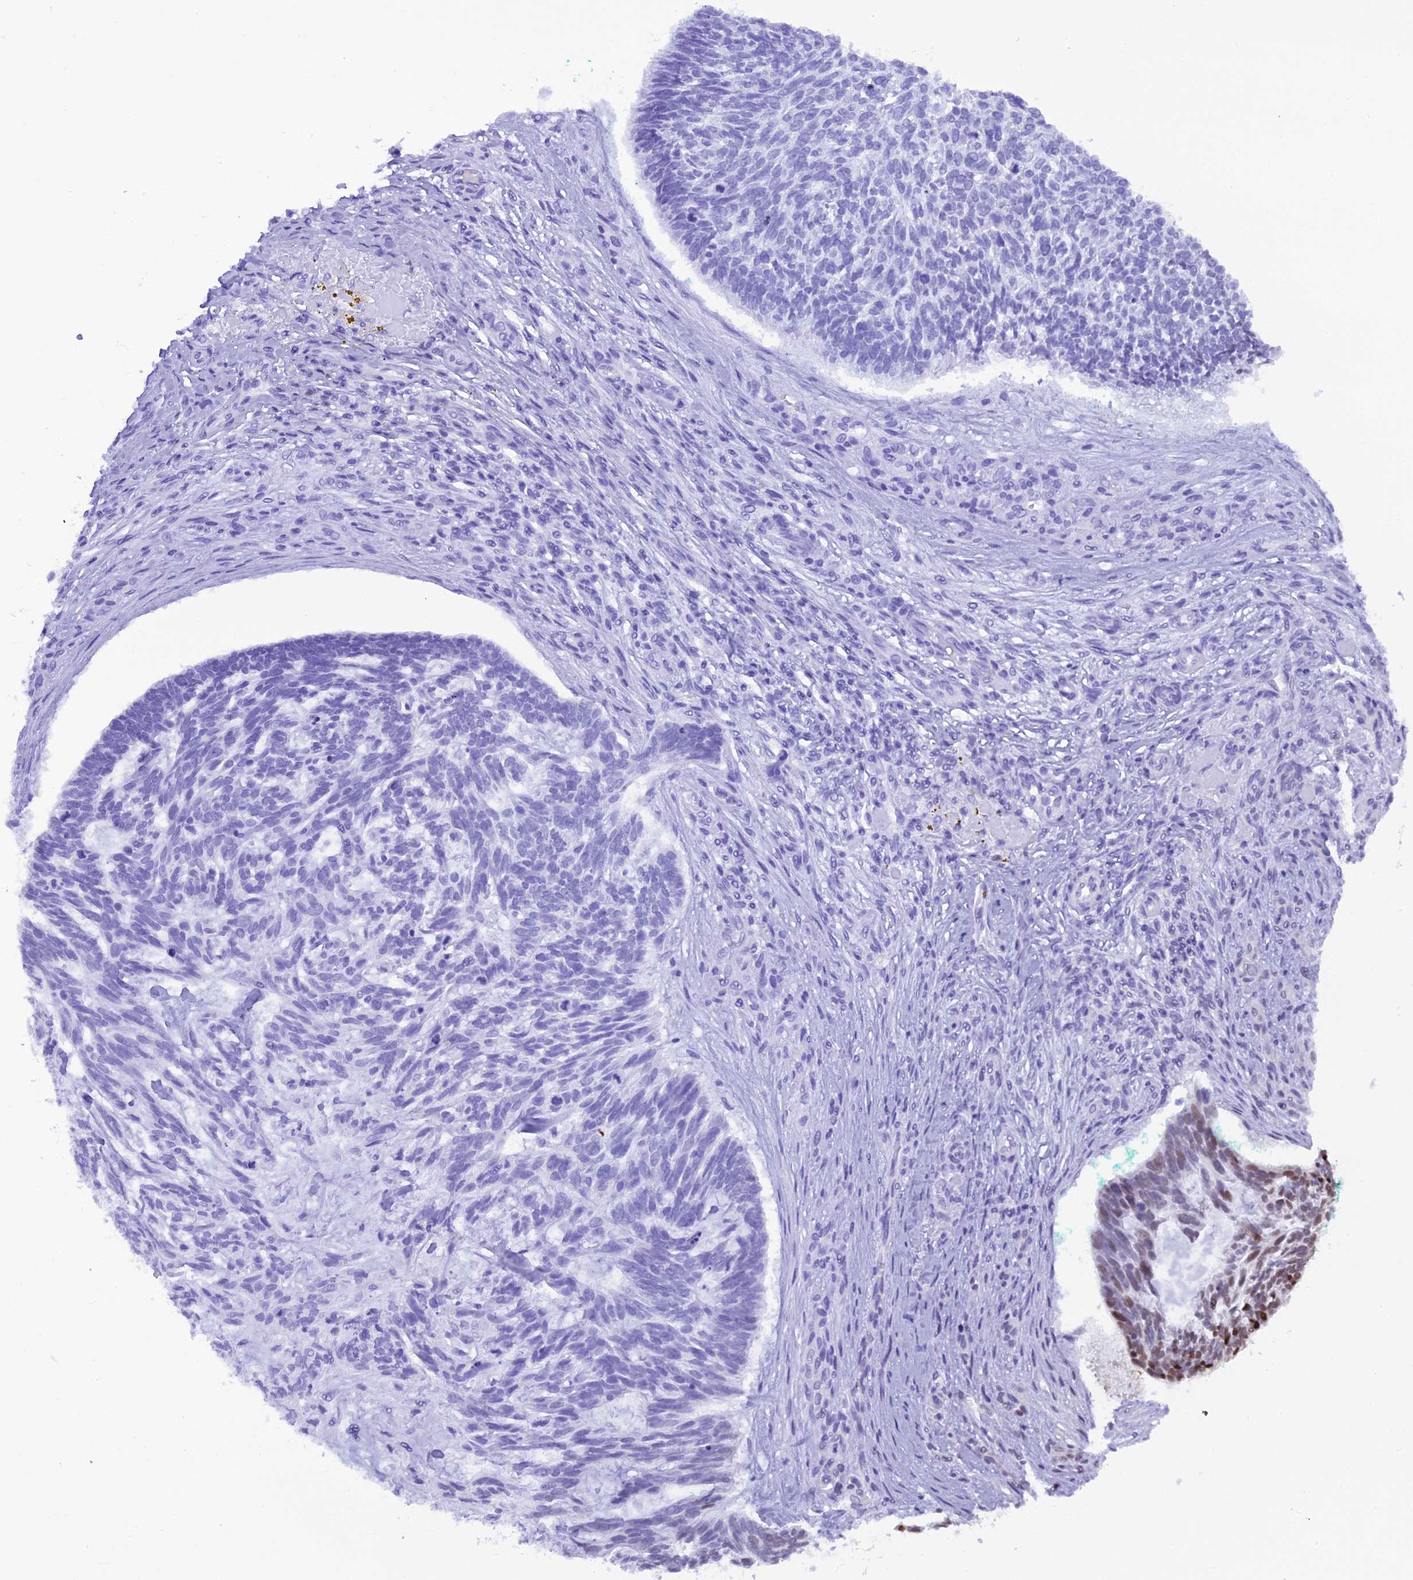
{"staining": {"intensity": "strong", "quantity": "25%-75%", "location": "nuclear"}, "tissue": "skin cancer", "cell_type": "Tumor cells", "image_type": "cancer", "snomed": [{"axis": "morphology", "description": "Basal cell carcinoma"}, {"axis": "topography", "description": "Skin"}], "caption": "A high-resolution image shows IHC staining of skin basal cell carcinoma, which reveals strong nuclear staining in about 25%-75% of tumor cells.", "gene": "MICALL1", "patient": {"sex": "male", "age": 88}}